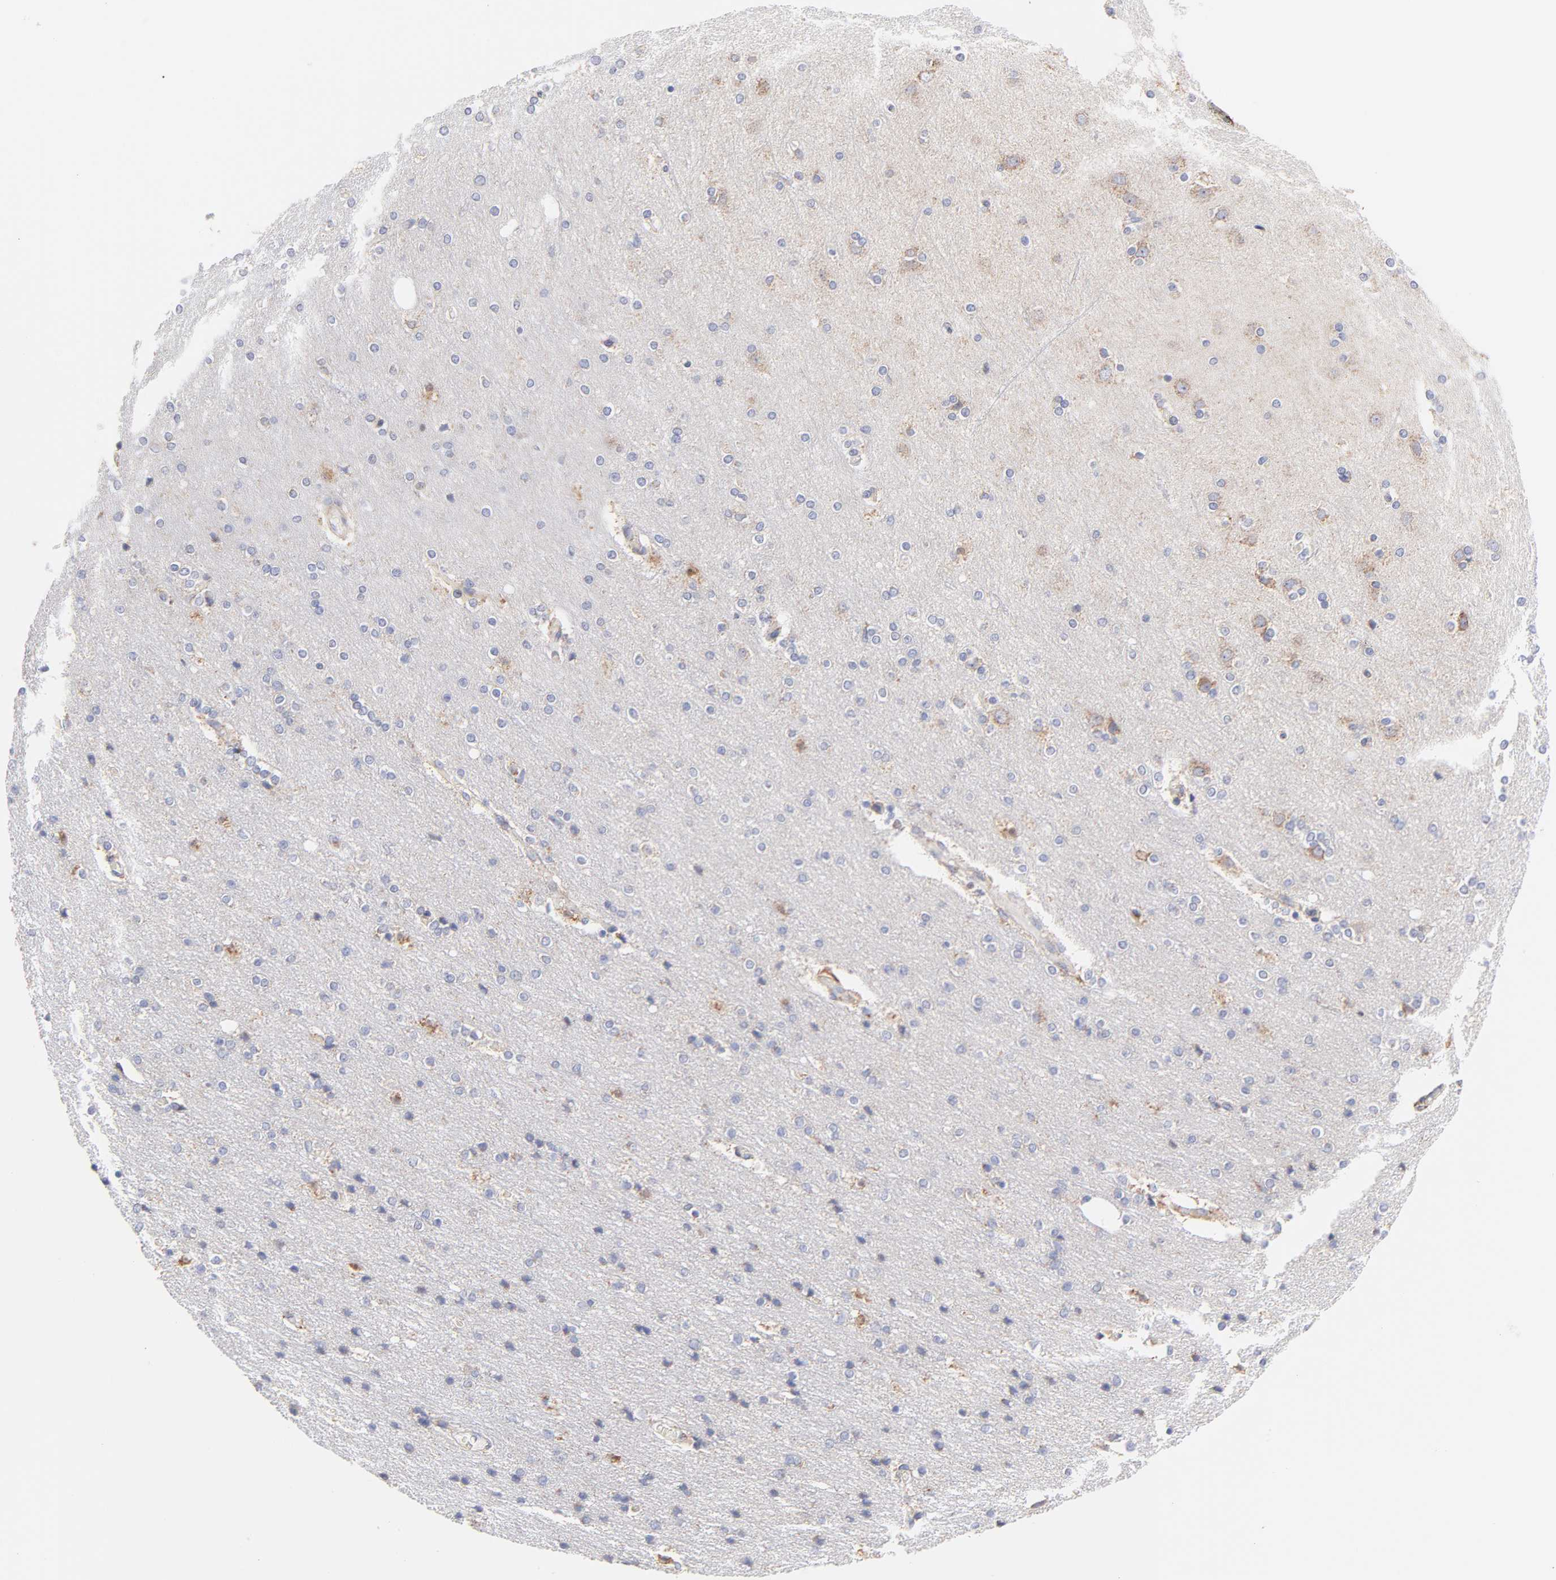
{"staining": {"intensity": "negative", "quantity": "none", "location": "none"}, "tissue": "cerebral cortex", "cell_type": "Endothelial cells", "image_type": "normal", "snomed": [{"axis": "morphology", "description": "Normal tissue, NOS"}, {"axis": "topography", "description": "Cerebral cortex"}], "caption": "Immunohistochemical staining of normal human cerebral cortex exhibits no significant positivity in endothelial cells.", "gene": "TIMM8A", "patient": {"sex": "female", "age": 54}}